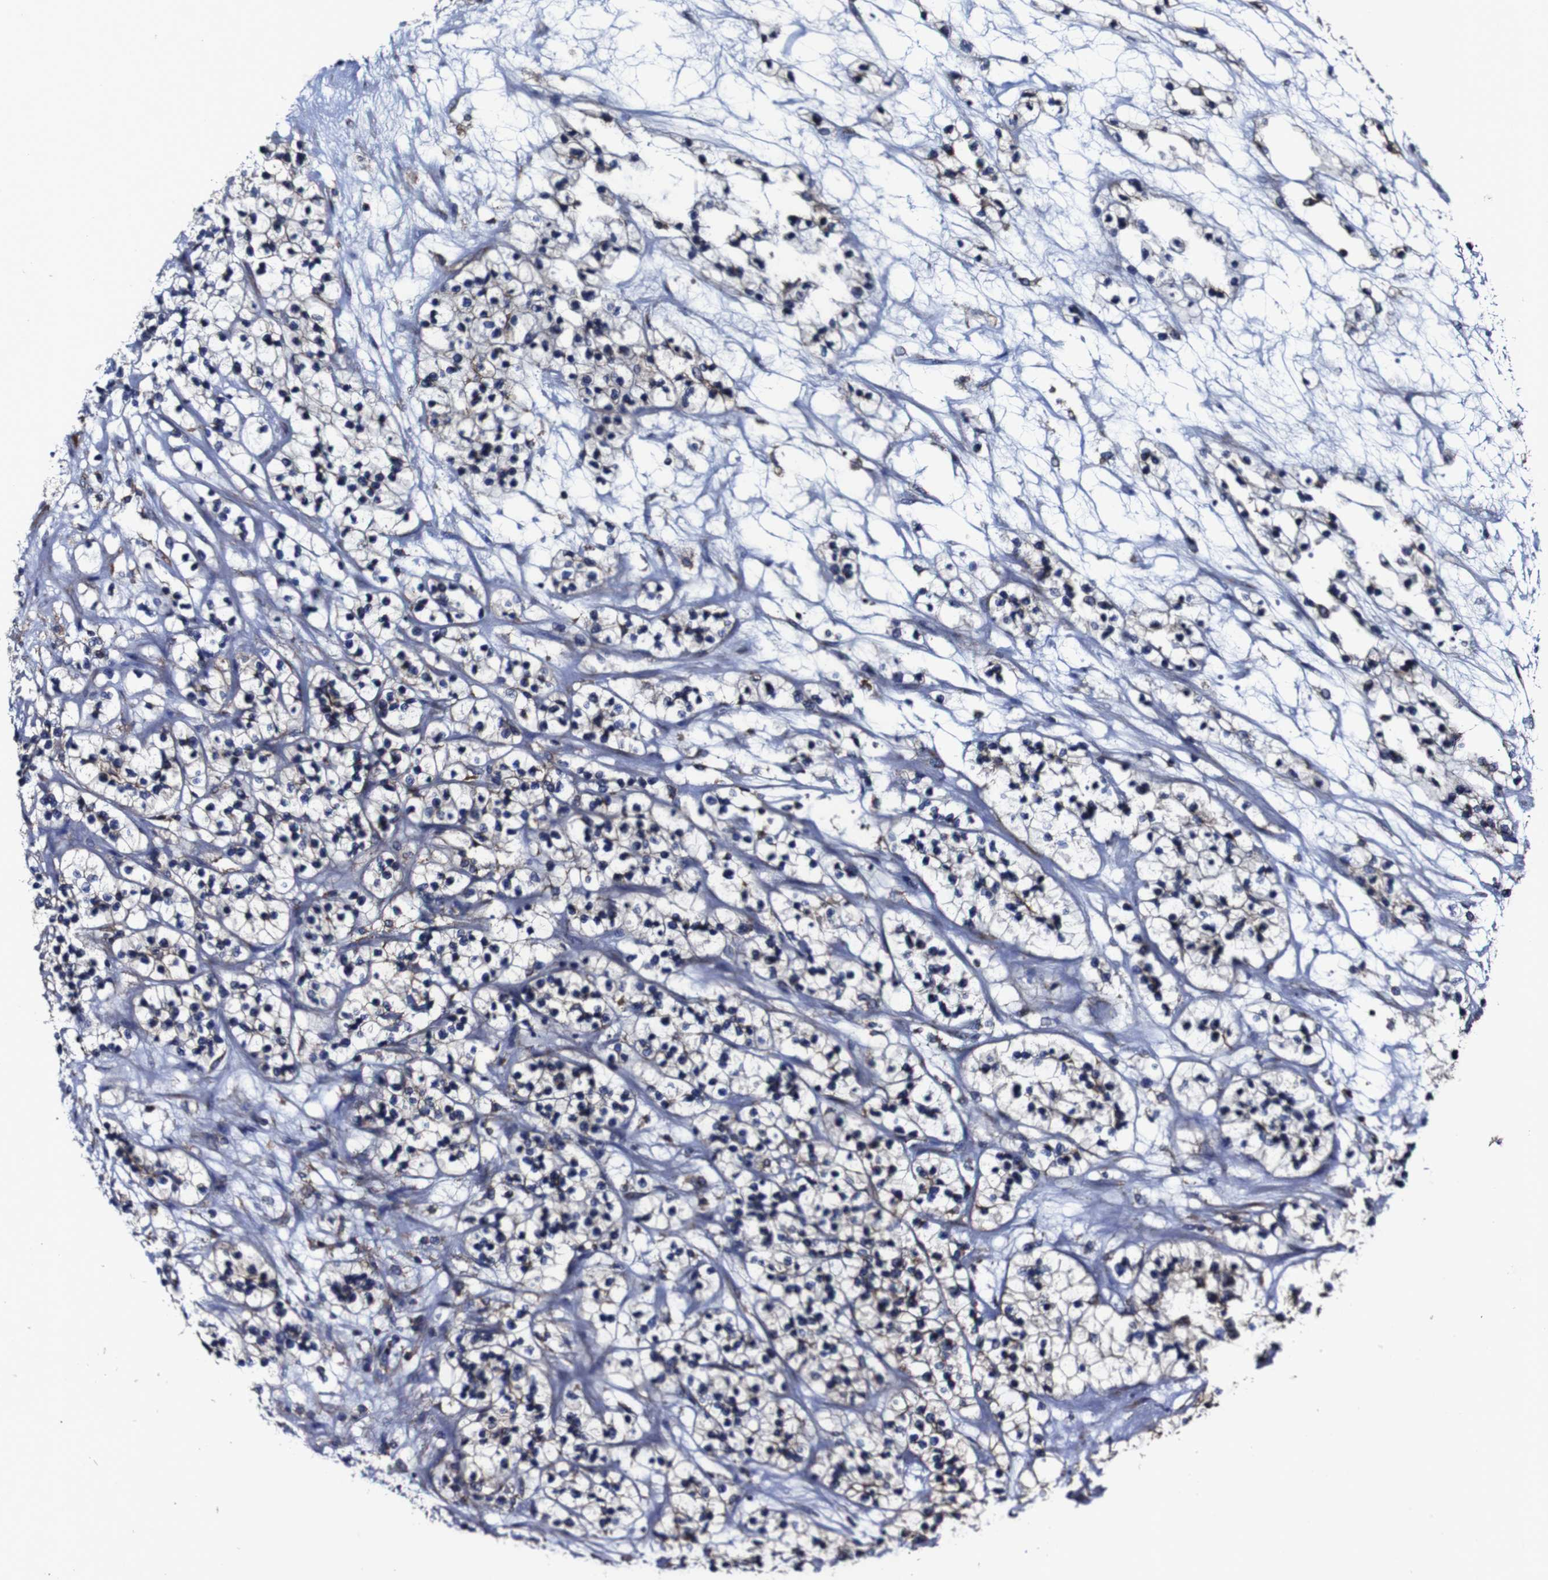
{"staining": {"intensity": "moderate", "quantity": "<25%", "location": "cytoplasmic/membranous"}, "tissue": "renal cancer", "cell_type": "Tumor cells", "image_type": "cancer", "snomed": [{"axis": "morphology", "description": "Adenocarcinoma, NOS"}, {"axis": "topography", "description": "Kidney"}], "caption": "Renal cancer (adenocarcinoma) stained with DAB IHC exhibits low levels of moderate cytoplasmic/membranous staining in about <25% of tumor cells.", "gene": "CSF1R", "patient": {"sex": "female", "age": 57}}